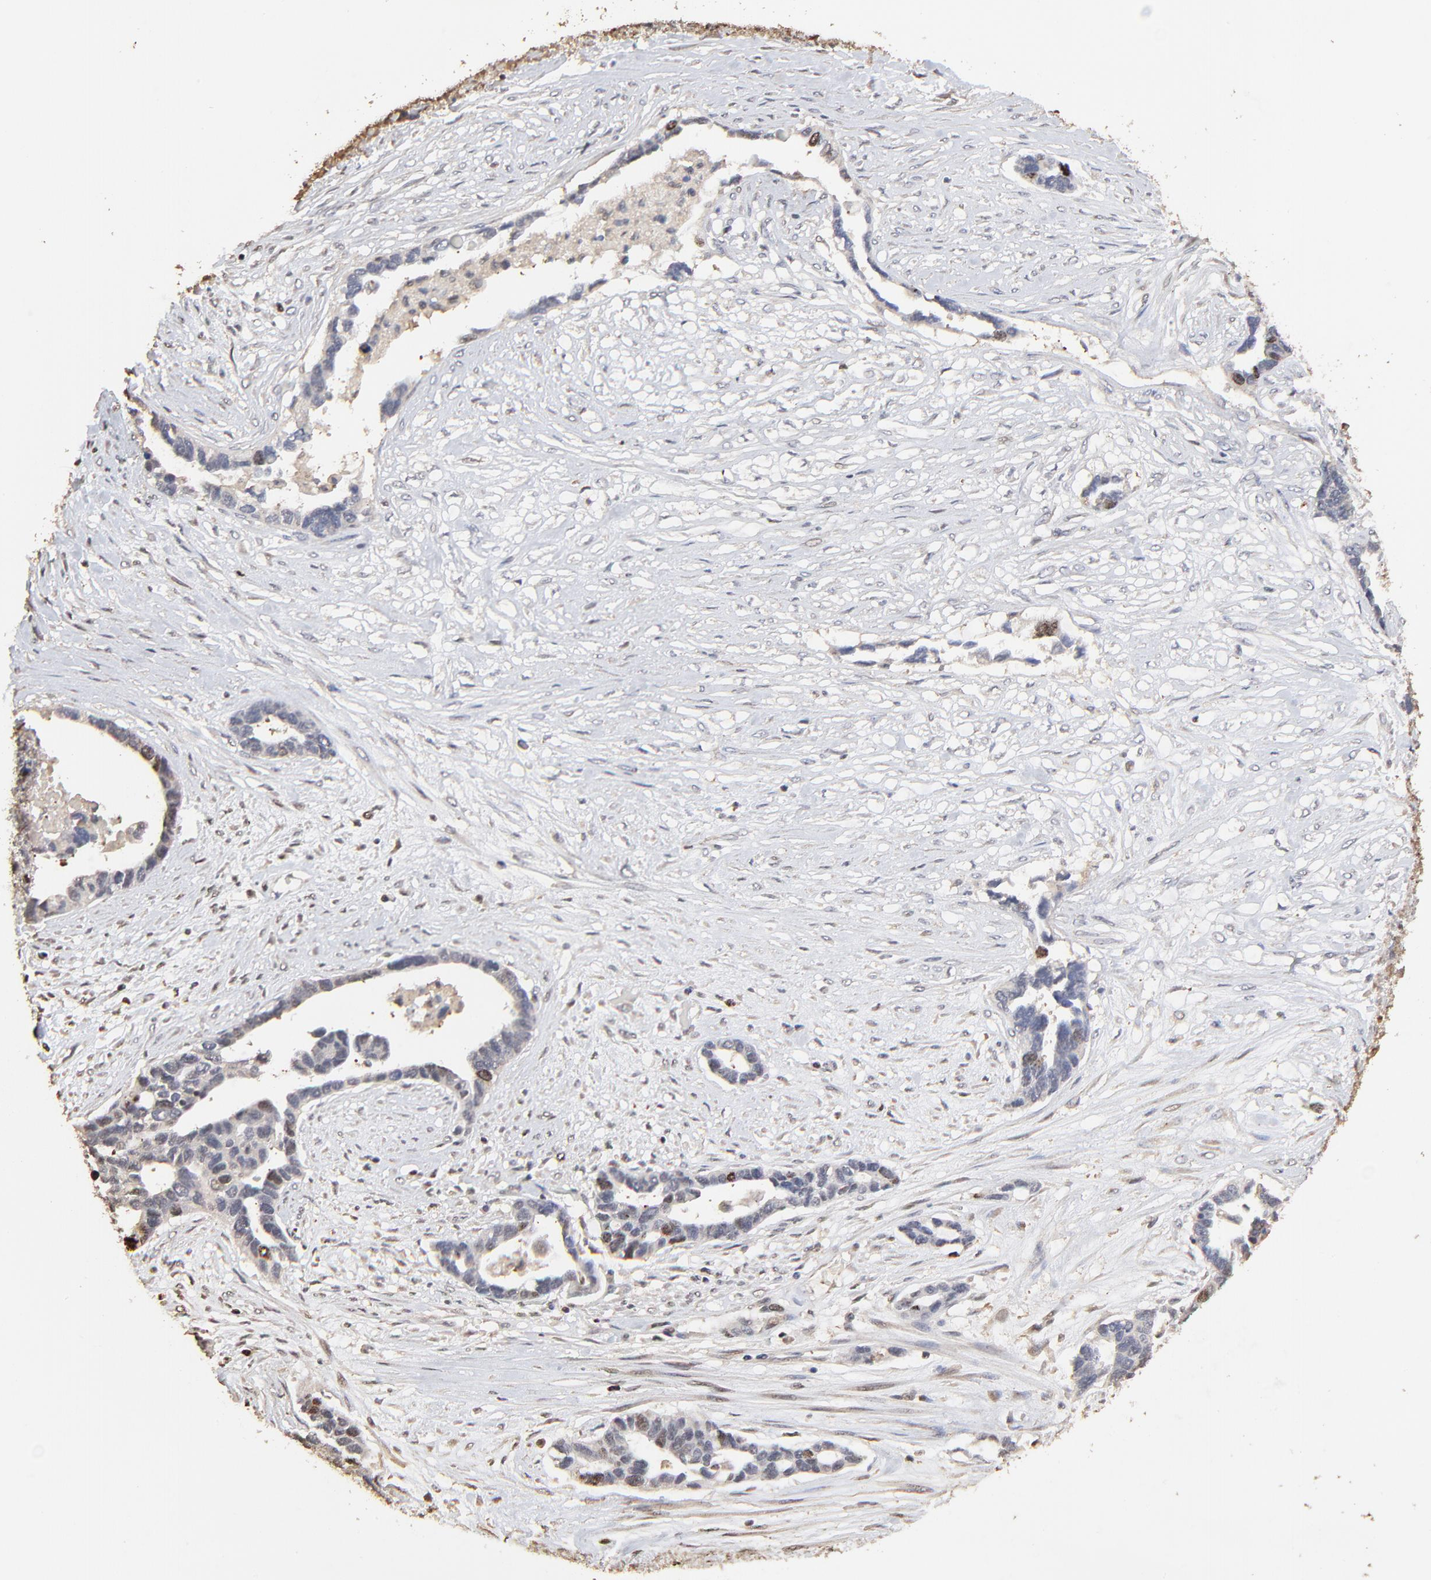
{"staining": {"intensity": "moderate", "quantity": "25%-75%", "location": "nuclear"}, "tissue": "ovarian cancer", "cell_type": "Tumor cells", "image_type": "cancer", "snomed": [{"axis": "morphology", "description": "Cystadenocarcinoma, serous, NOS"}, {"axis": "topography", "description": "Ovary"}], "caption": "Tumor cells demonstrate medium levels of moderate nuclear expression in about 25%-75% of cells in human ovarian cancer.", "gene": "BIRC5", "patient": {"sex": "female", "age": 54}}